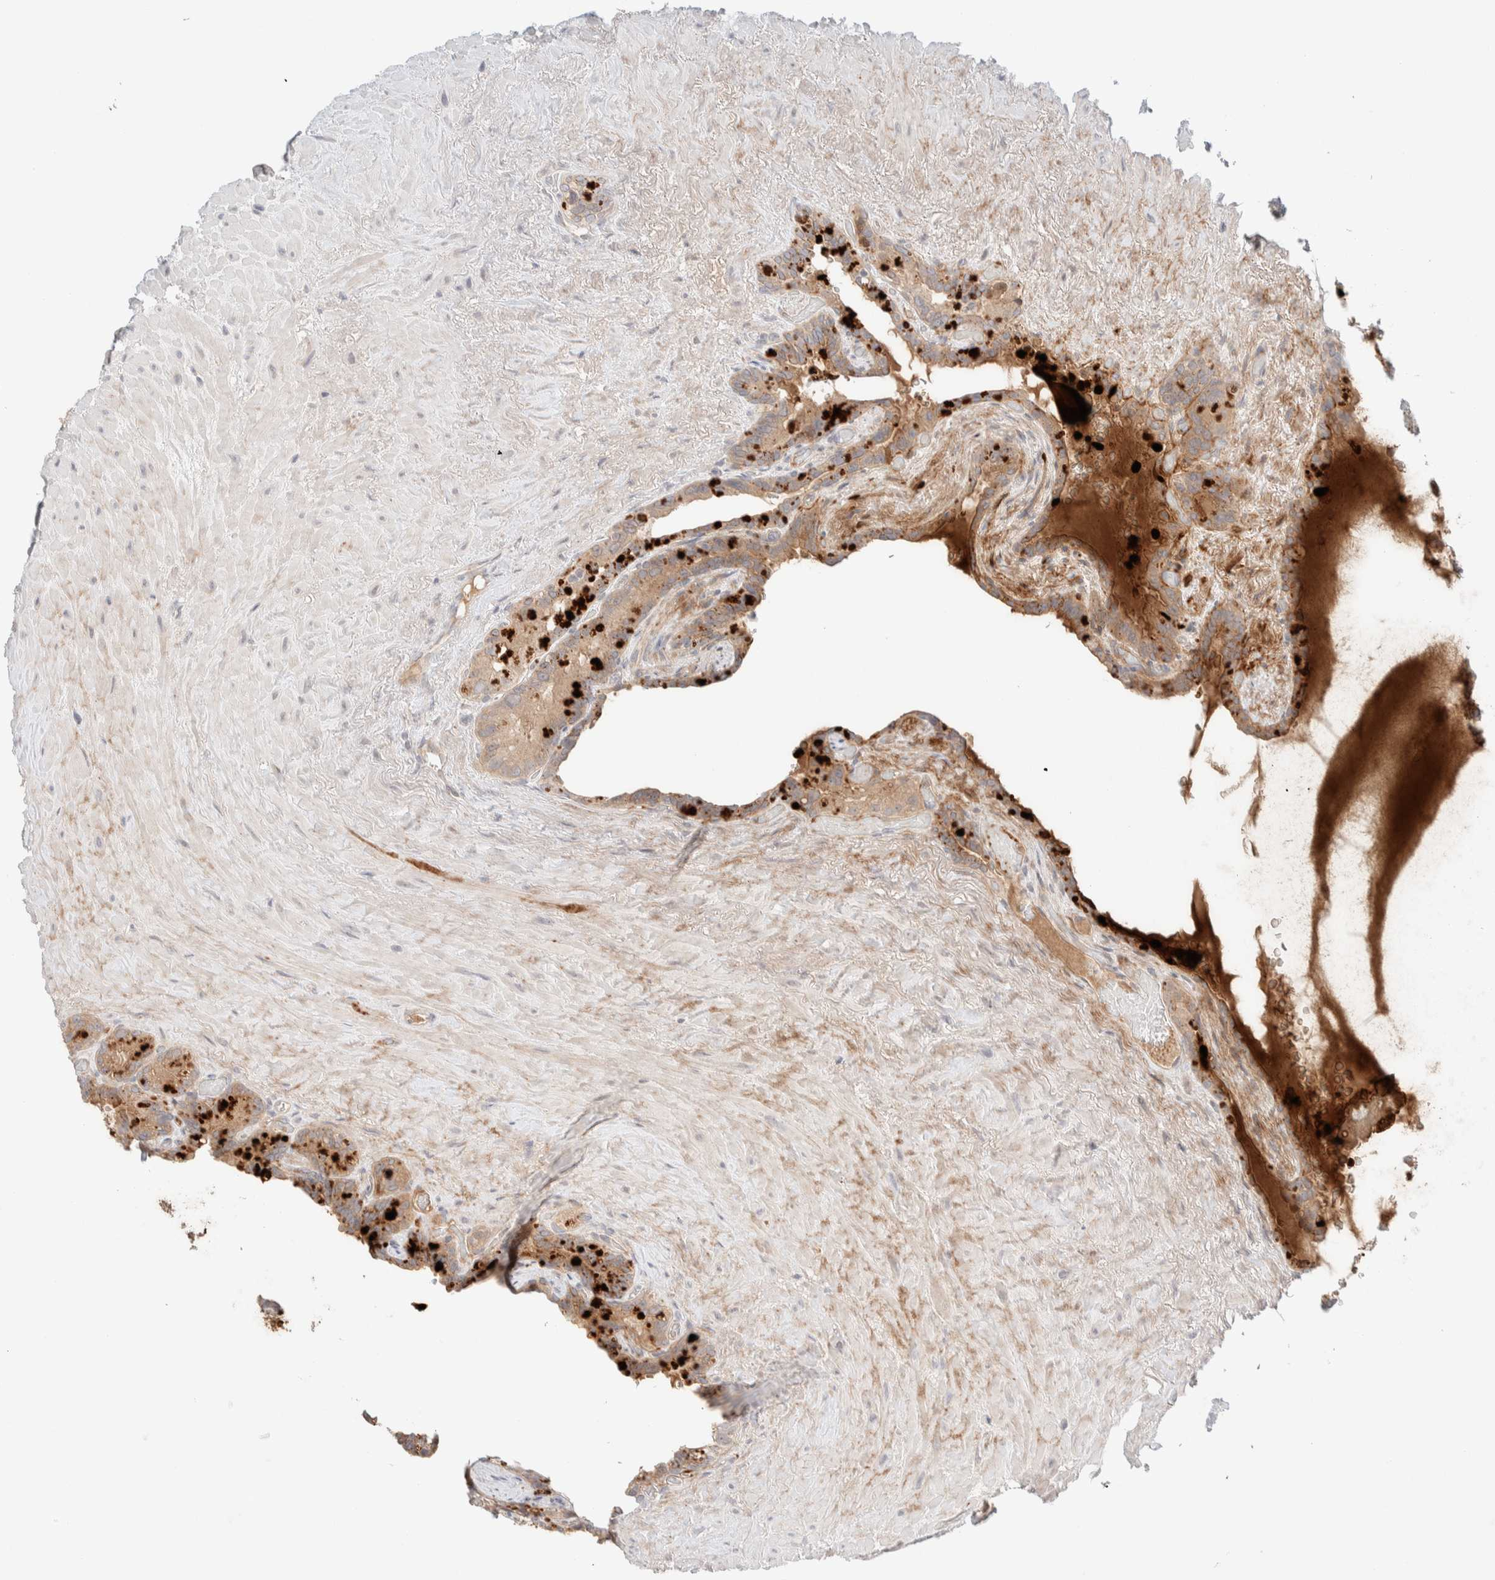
{"staining": {"intensity": "weak", "quantity": ">75%", "location": "cytoplasmic/membranous"}, "tissue": "seminal vesicle", "cell_type": "Glandular cells", "image_type": "normal", "snomed": [{"axis": "morphology", "description": "Normal tissue, NOS"}, {"axis": "topography", "description": "Seminal veicle"}], "caption": "IHC photomicrograph of benign human seminal vesicle stained for a protein (brown), which shows low levels of weak cytoplasmic/membranous staining in approximately >75% of glandular cells.", "gene": "CHKA", "patient": {"sex": "male", "age": 80}}